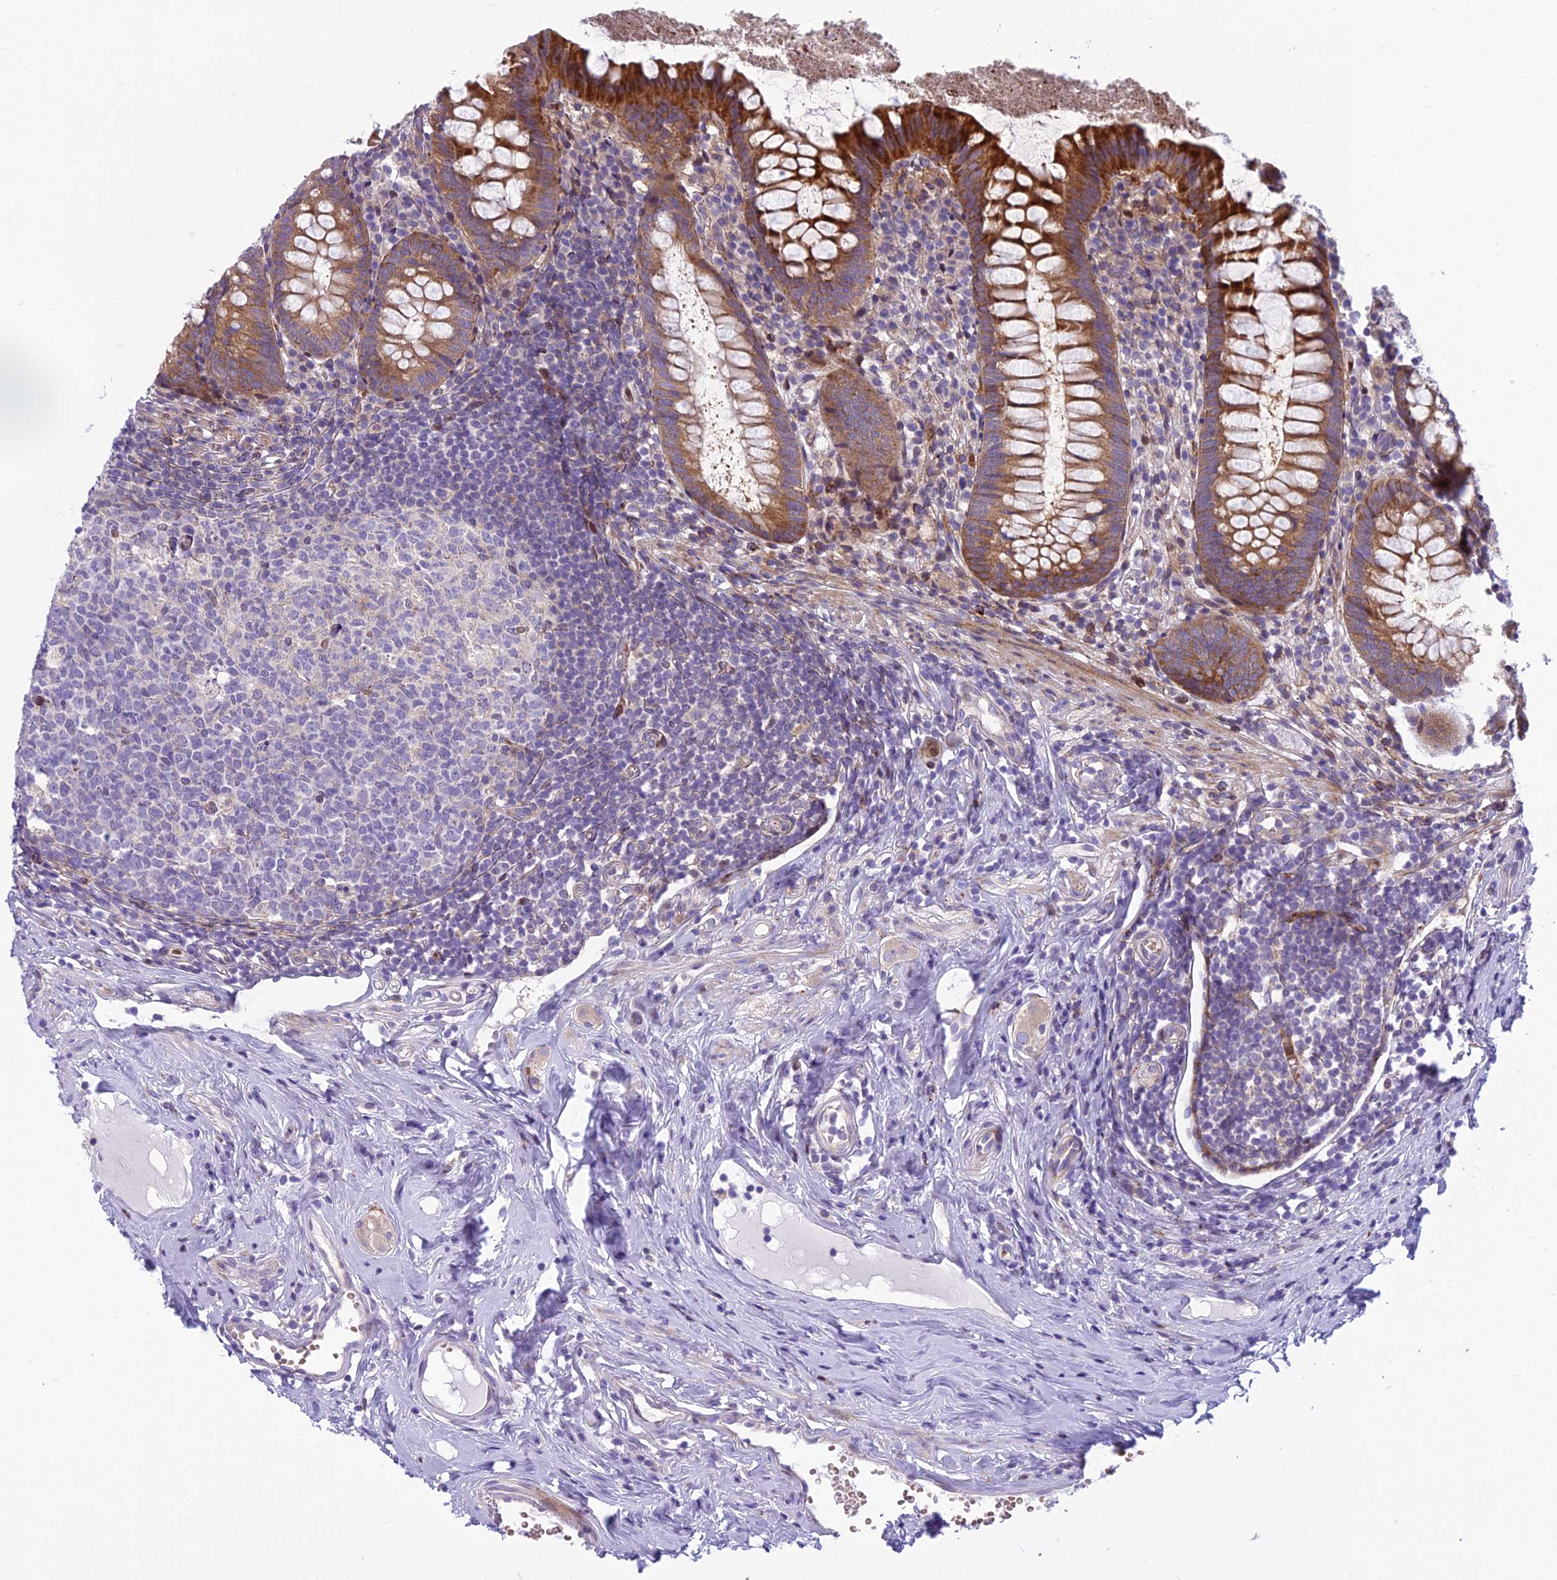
{"staining": {"intensity": "moderate", "quantity": ">75%", "location": "cytoplasmic/membranous"}, "tissue": "appendix", "cell_type": "Glandular cells", "image_type": "normal", "snomed": [{"axis": "morphology", "description": "Normal tissue, NOS"}, {"axis": "topography", "description": "Appendix"}], "caption": "Moderate cytoplasmic/membranous protein expression is appreciated in about >75% of glandular cells in appendix. The staining was performed using DAB, with brown indicating positive protein expression. Nuclei are stained blue with hematoxylin.", "gene": "PCDHB14", "patient": {"sex": "female", "age": 51}}